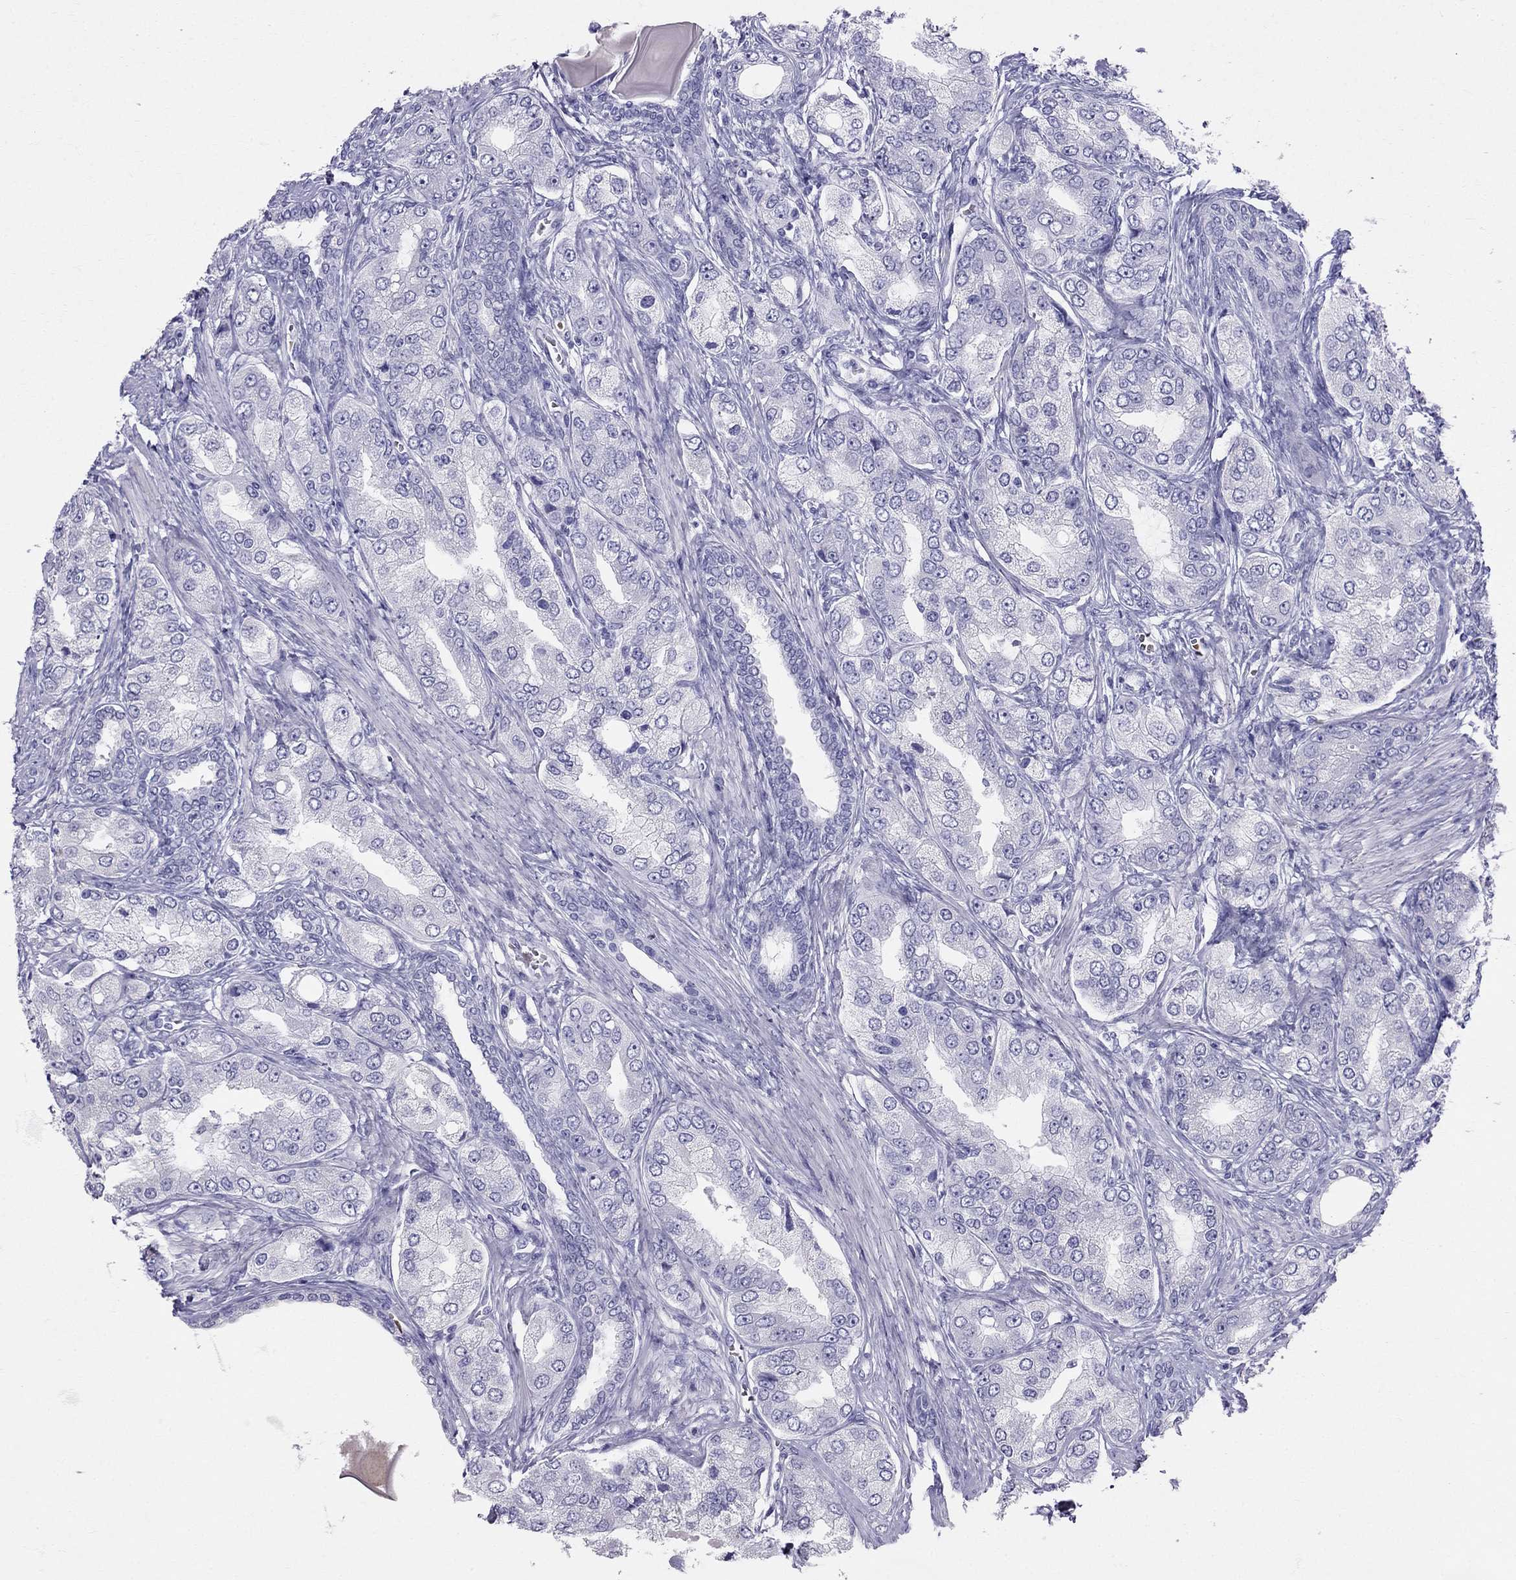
{"staining": {"intensity": "negative", "quantity": "none", "location": "none"}, "tissue": "prostate cancer", "cell_type": "Tumor cells", "image_type": "cancer", "snomed": [{"axis": "morphology", "description": "Adenocarcinoma, Low grade"}, {"axis": "topography", "description": "Prostate"}], "caption": "A micrograph of prostate cancer stained for a protein shows no brown staining in tumor cells.", "gene": "DNAAF6", "patient": {"sex": "male", "age": 69}}